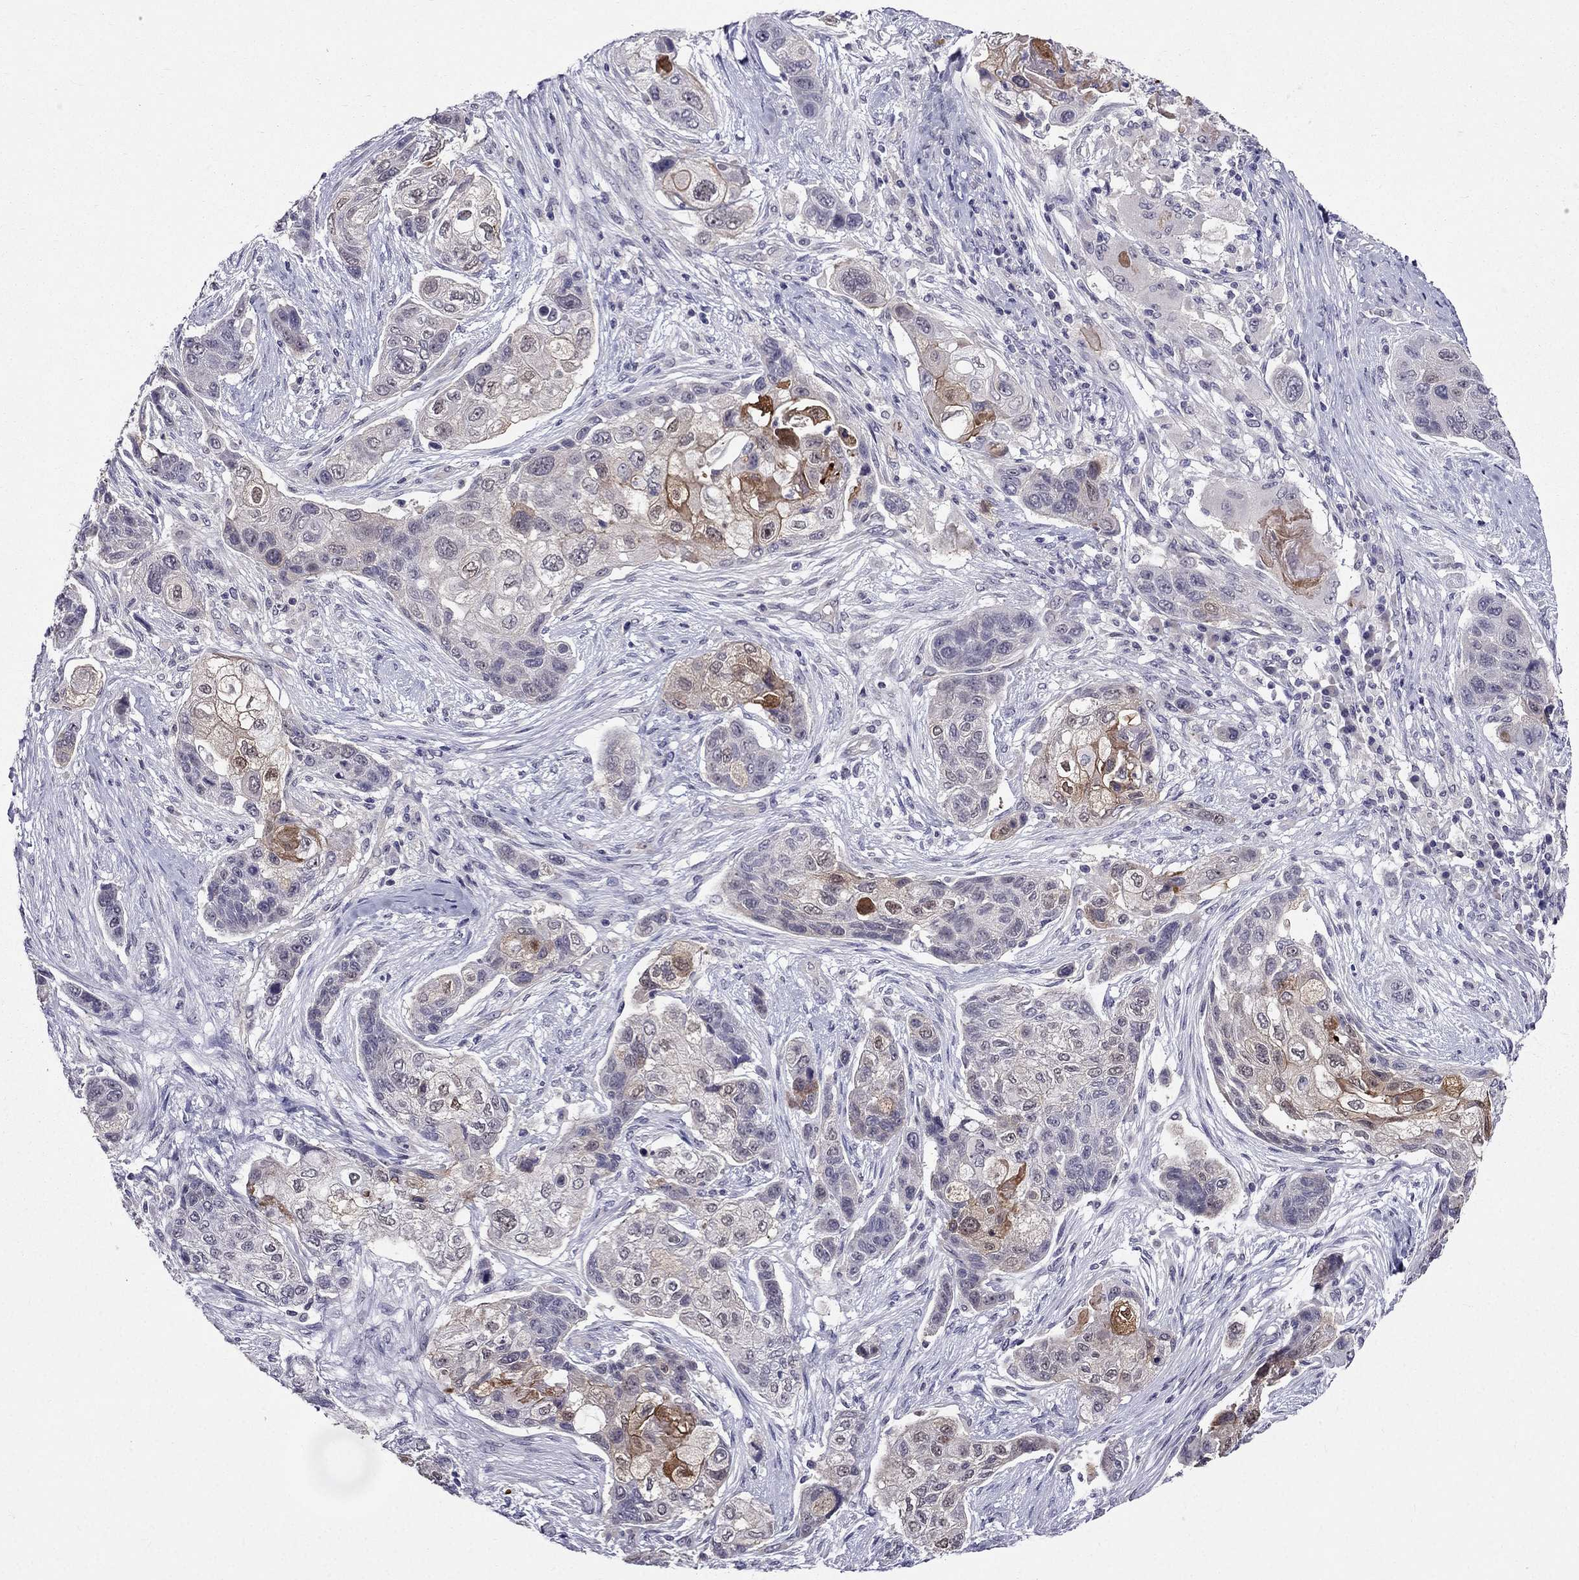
{"staining": {"intensity": "weak", "quantity": "25%-75%", "location": "cytoplasmic/membranous"}, "tissue": "lung cancer", "cell_type": "Tumor cells", "image_type": "cancer", "snomed": [{"axis": "morphology", "description": "Squamous cell carcinoma, NOS"}, {"axis": "topography", "description": "Lung"}], "caption": "Tumor cells show weak cytoplasmic/membranous staining in approximately 25%-75% of cells in squamous cell carcinoma (lung). (IHC, brightfield microscopy, high magnification).", "gene": "DUSP15", "patient": {"sex": "male", "age": 69}}